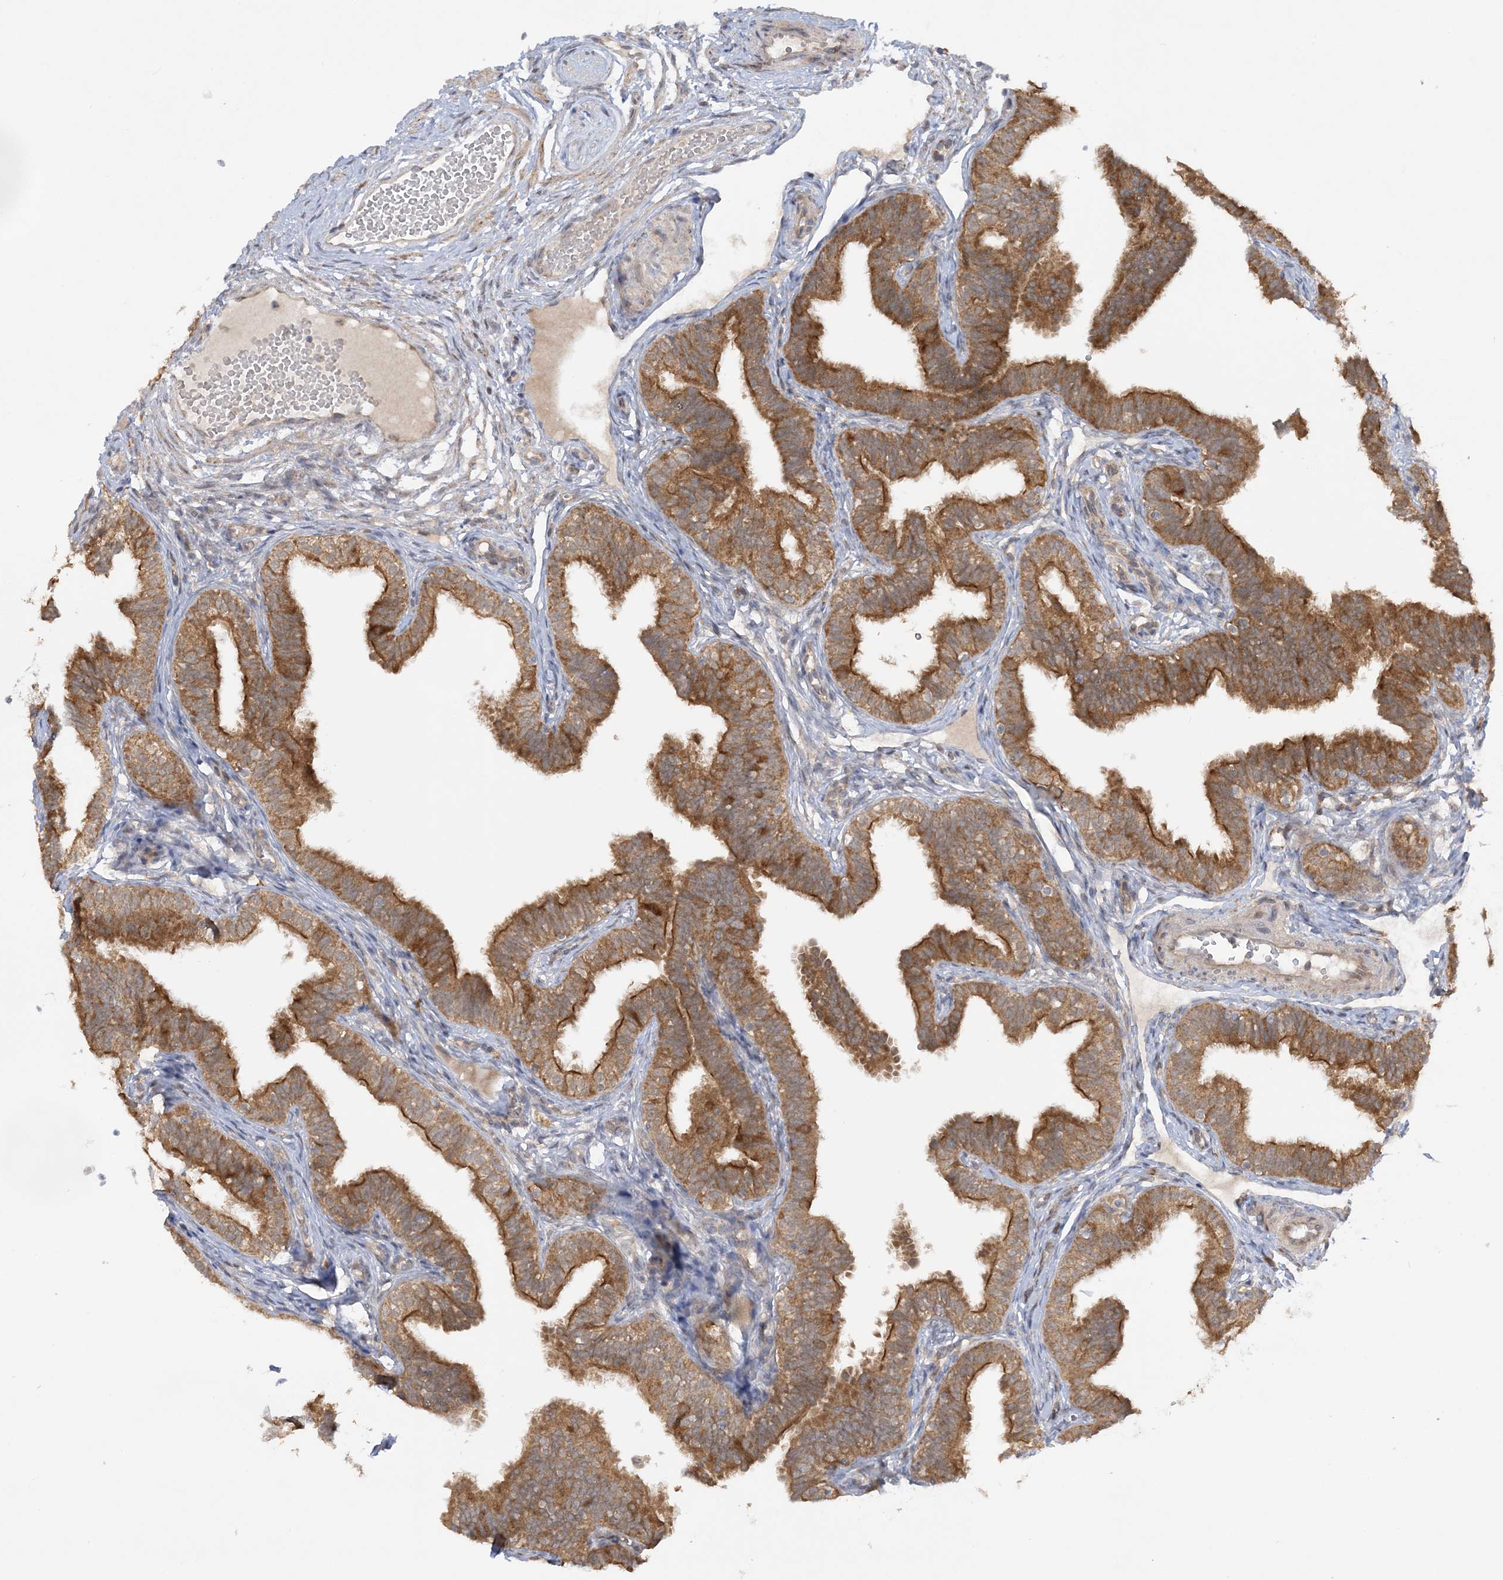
{"staining": {"intensity": "moderate", "quantity": ">75%", "location": "cytoplasmic/membranous"}, "tissue": "fallopian tube", "cell_type": "Glandular cells", "image_type": "normal", "snomed": [{"axis": "morphology", "description": "Normal tissue, NOS"}, {"axis": "topography", "description": "Fallopian tube"}], "caption": "Fallopian tube stained with a brown dye shows moderate cytoplasmic/membranous positive expression in approximately >75% of glandular cells.", "gene": "MMADHC", "patient": {"sex": "female", "age": 35}}